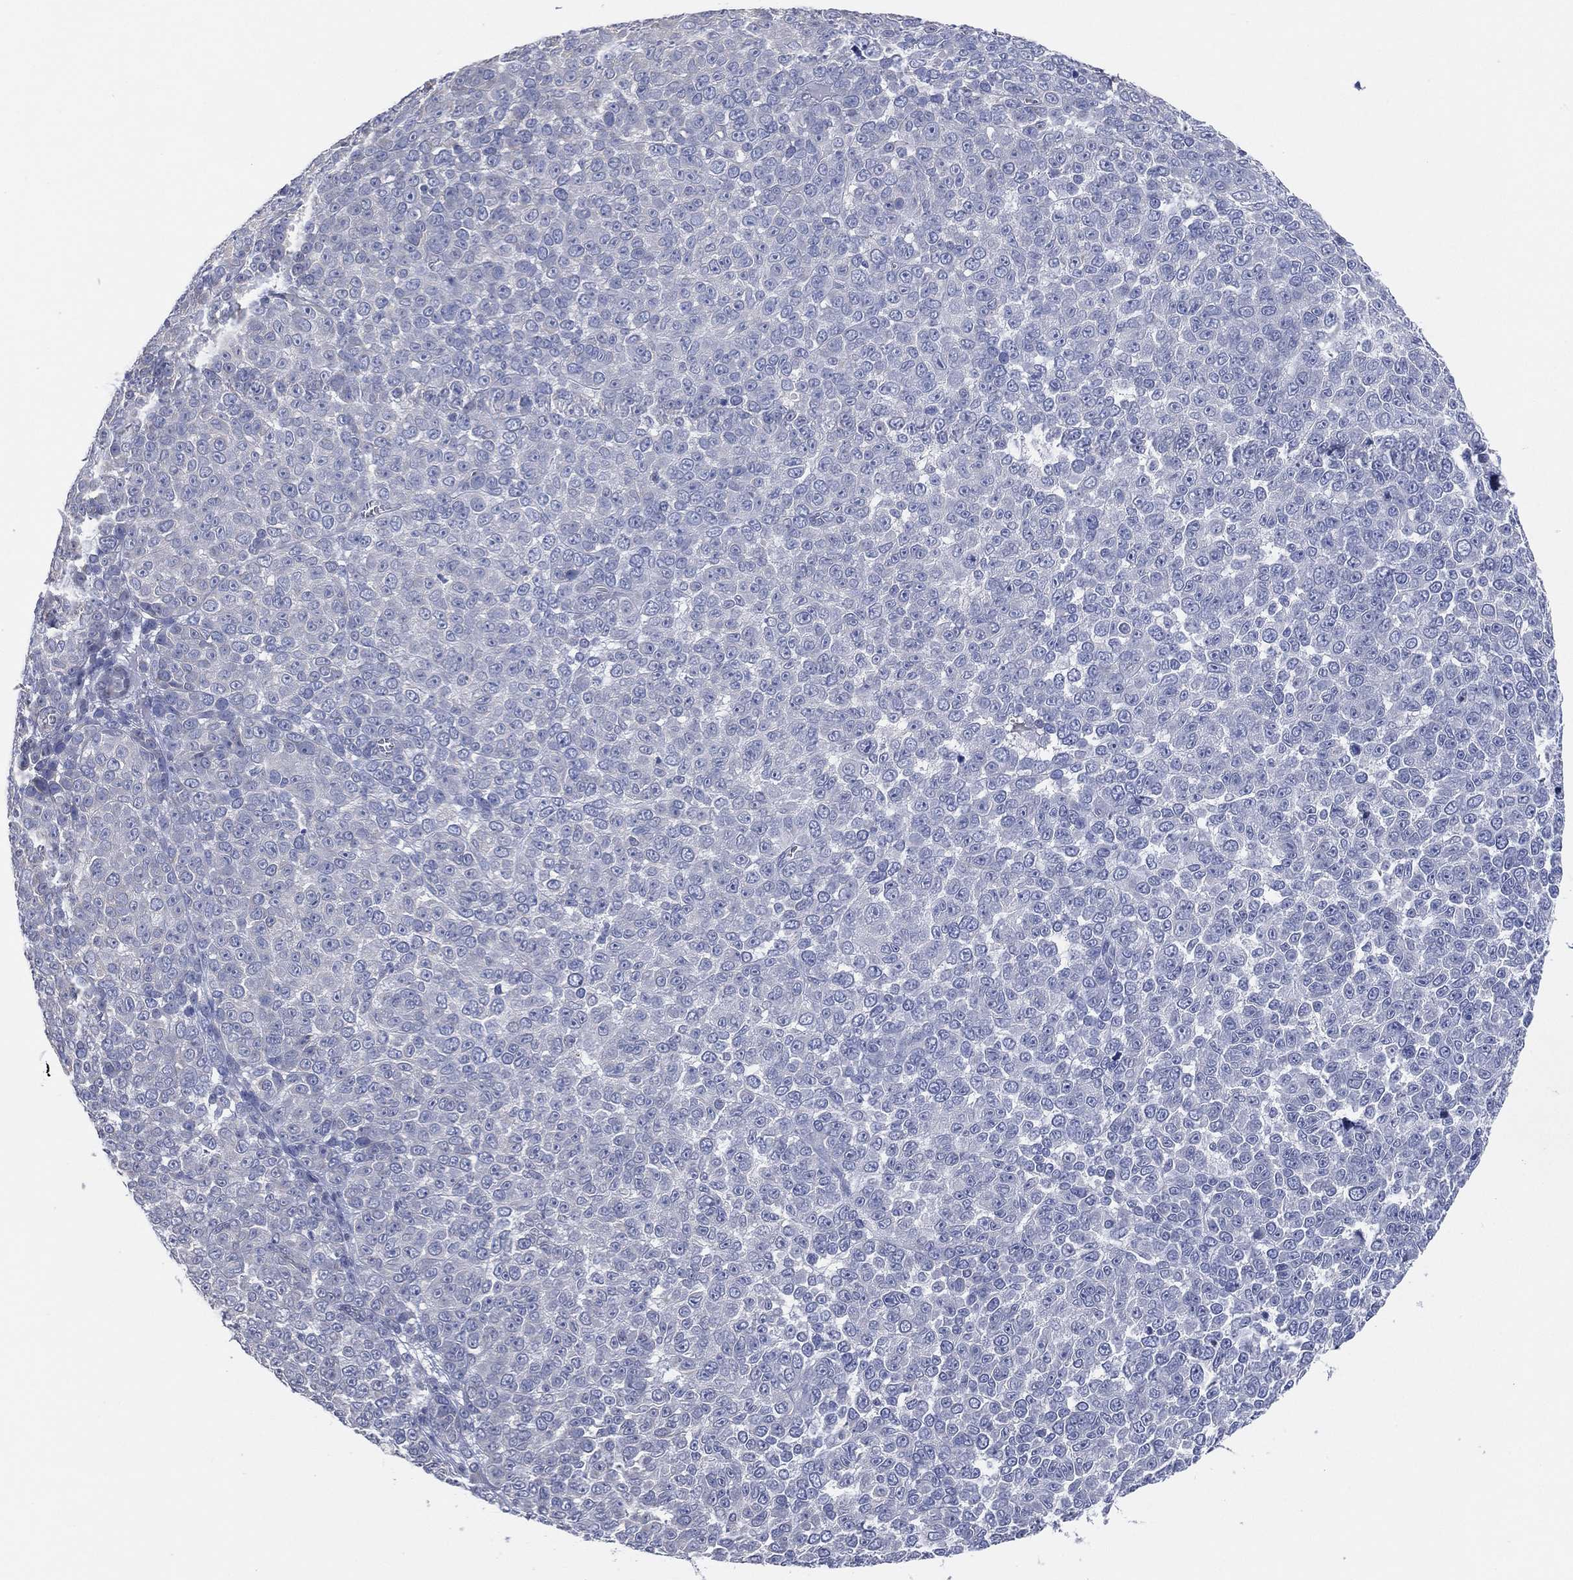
{"staining": {"intensity": "negative", "quantity": "none", "location": "none"}, "tissue": "melanoma", "cell_type": "Tumor cells", "image_type": "cancer", "snomed": [{"axis": "morphology", "description": "Malignant melanoma, NOS"}, {"axis": "topography", "description": "Skin"}], "caption": "Tumor cells show no significant protein staining in malignant melanoma.", "gene": "CFTR", "patient": {"sex": "female", "age": 95}}